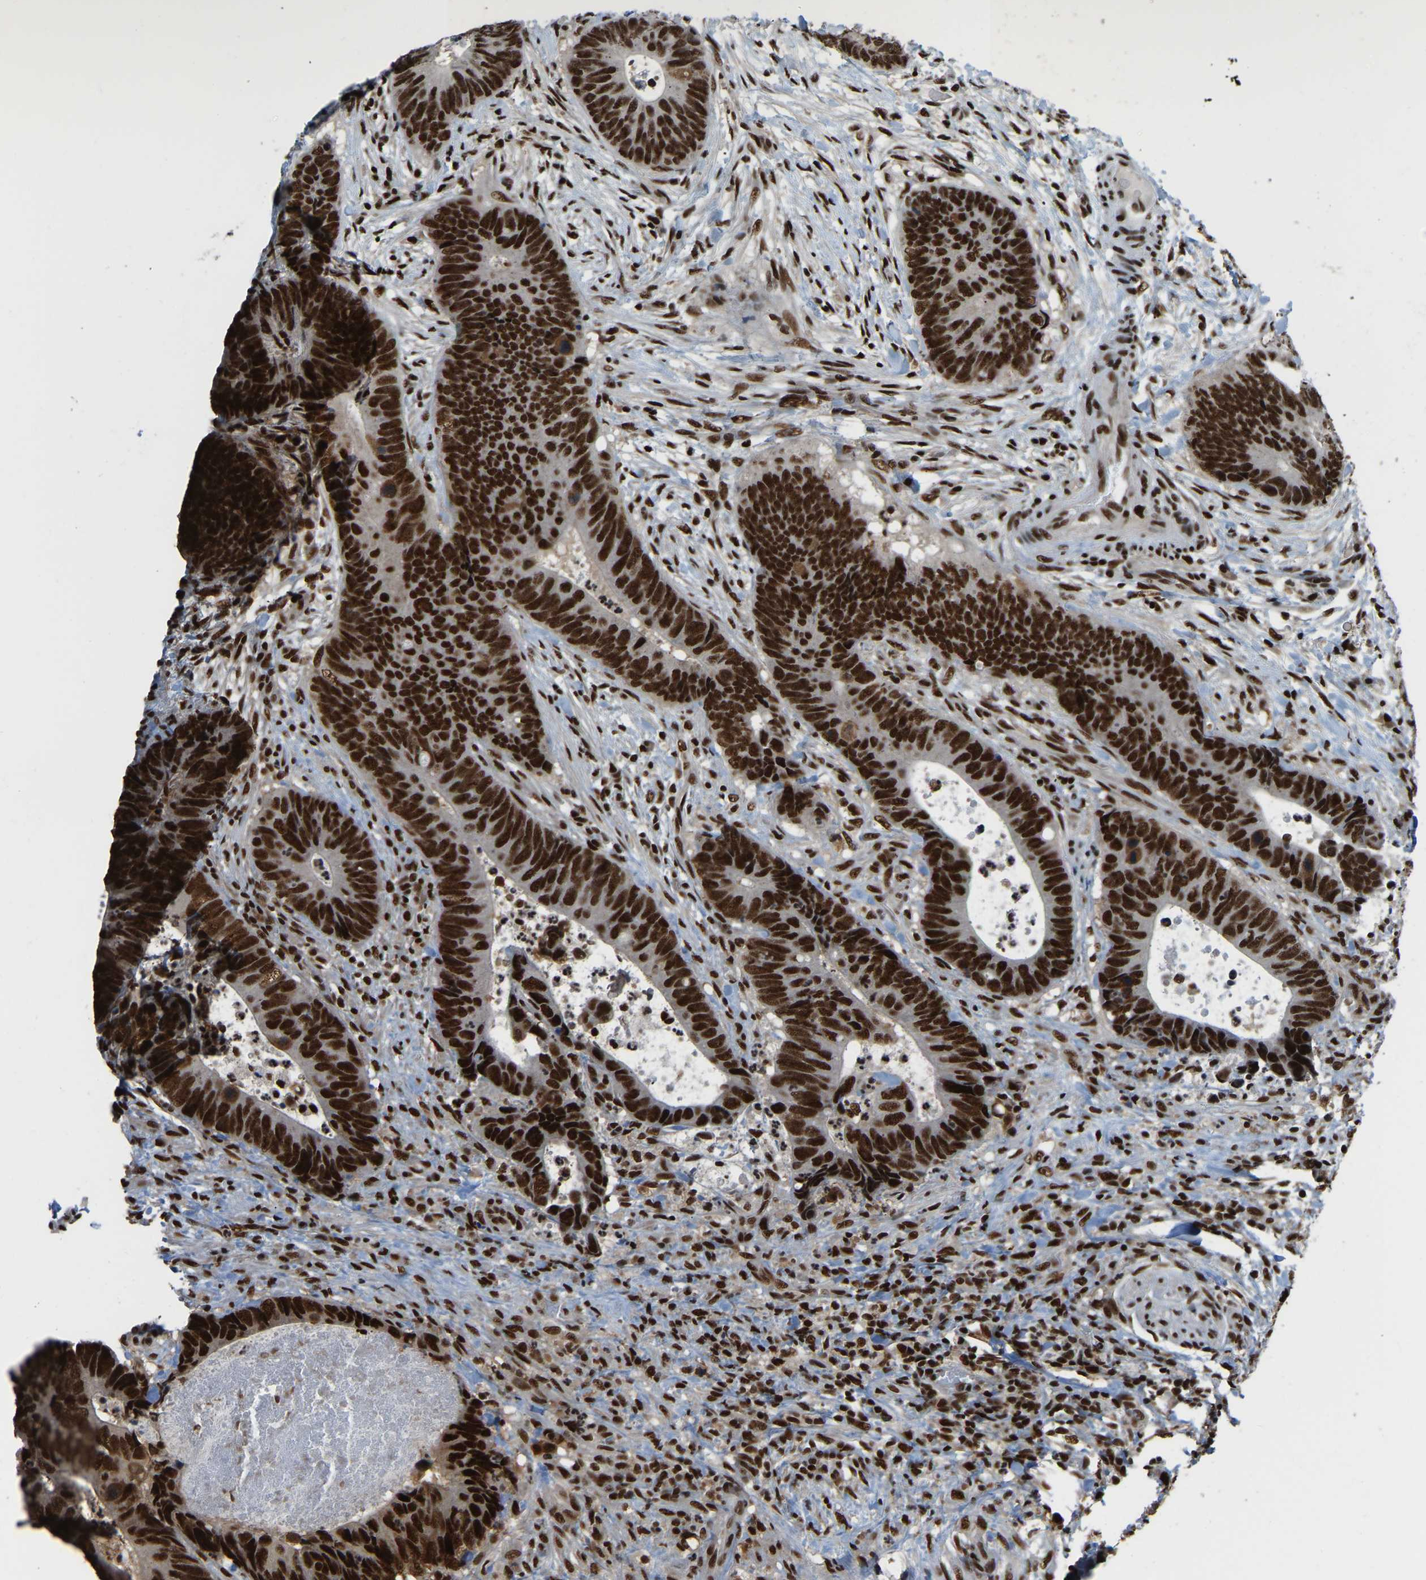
{"staining": {"intensity": "strong", "quantity": ">75%", "location": "nuclear"}, "tissue": "colorectal cancer", "cell_type": "Tumor cells", "image_type": "cancer", "snomed": [{"axis": "morphology", "description": "Adenocarcinoma, NOS"}, {"axis": "topography", "description": "Colon"}], "caption": "About >75% of tumor cells in human adenocarcinoma (colorectal) reveal strong nuclear protein staining as visualized by brown immunohistochemical staining.", "gene": "TBL1XR1", "patient": {"sex": "male", "age": 56}}